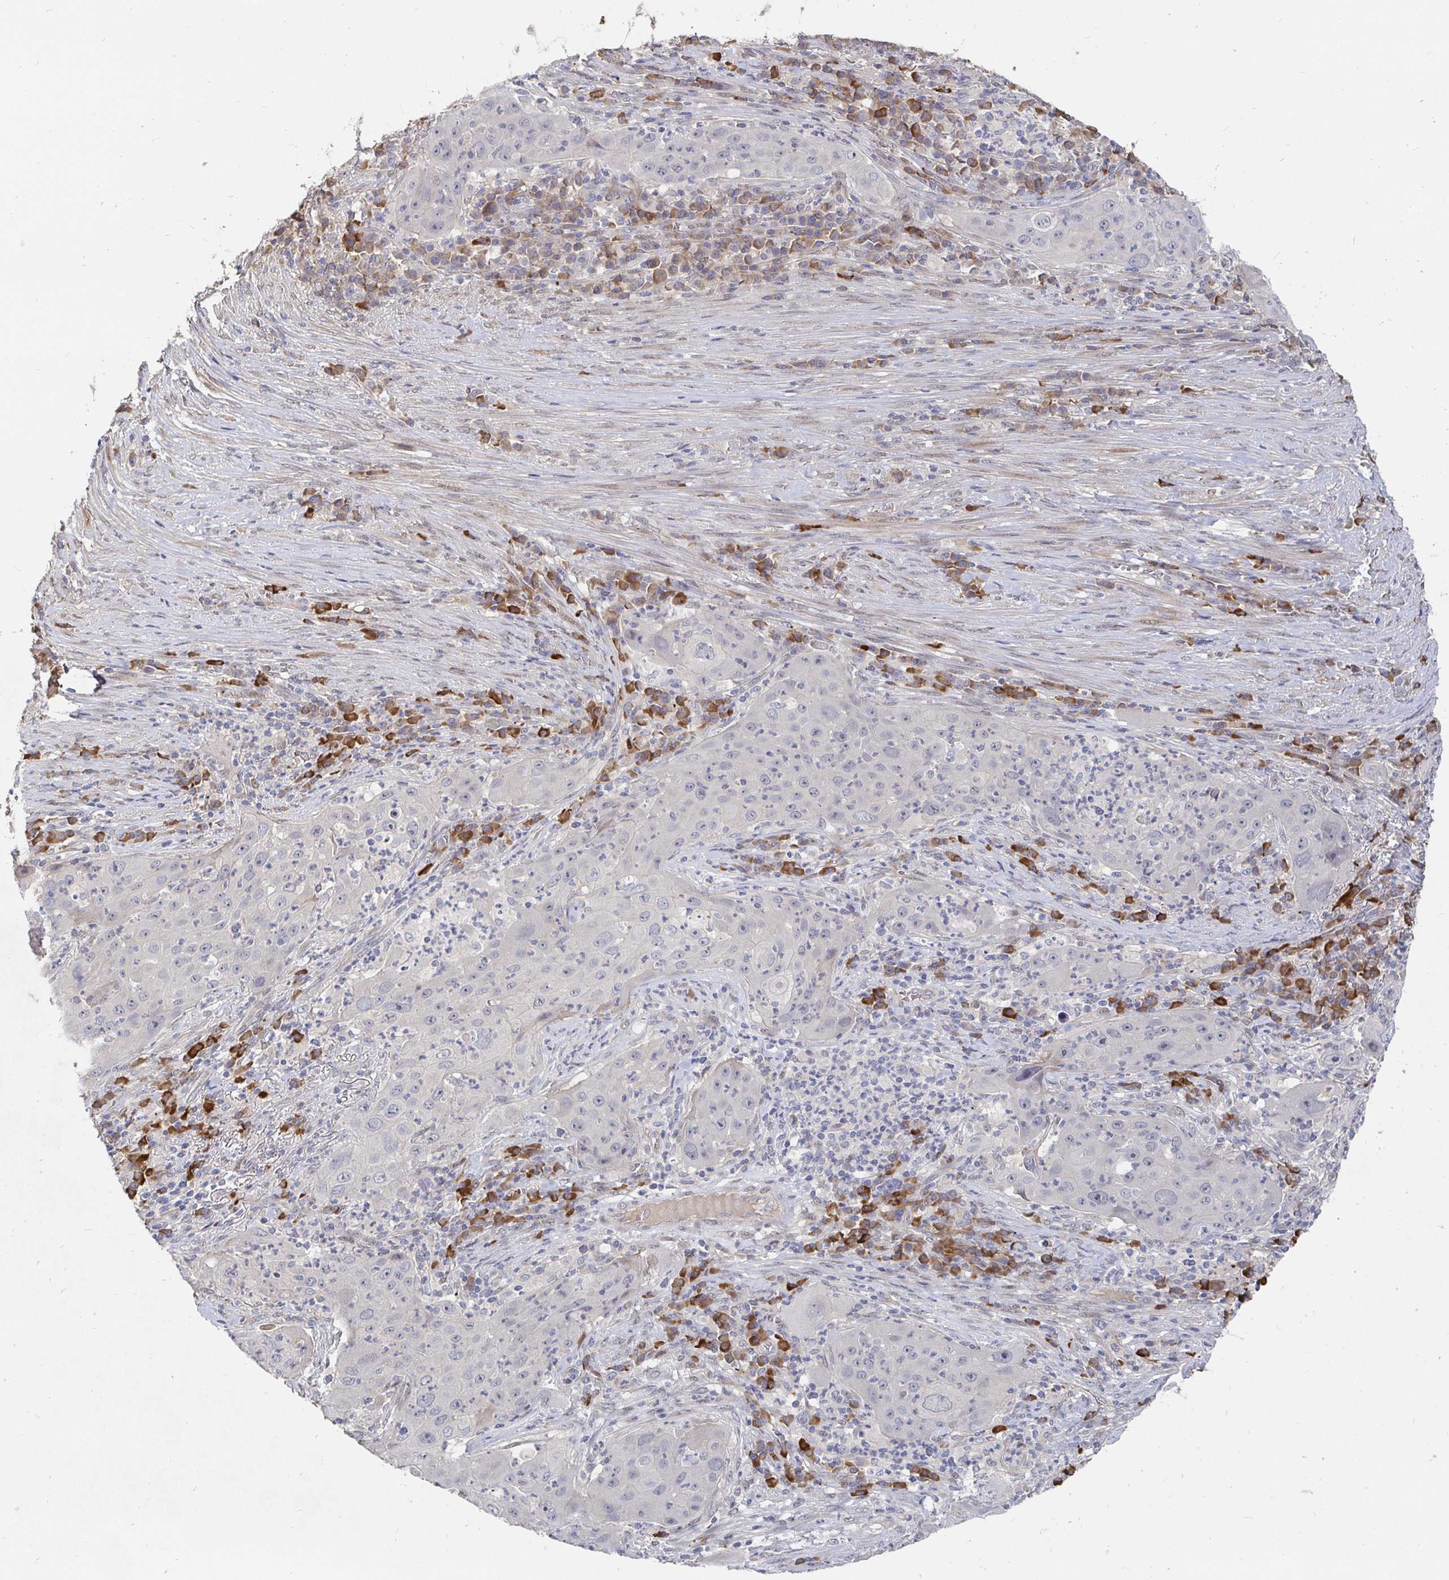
{"staining": {"intensity": "negative", "quantity": "none", "location": "none"}, "tissue": "lung cancer", "cell_type": "Tumor cells", "image_type": "cancer", "snomed": [{"axis": "morphology", "description": "Squamous cell carcinoma, NOS"}, {"axis": "topography", "description": "Lung"}], "caption": "A photomicrograph of lung squamous cell carcinoma stained for a protein exhibits no brown staining in tumor cells.", "gene": "MEIS1", "patient": {"sex": "female", "age": 59}}